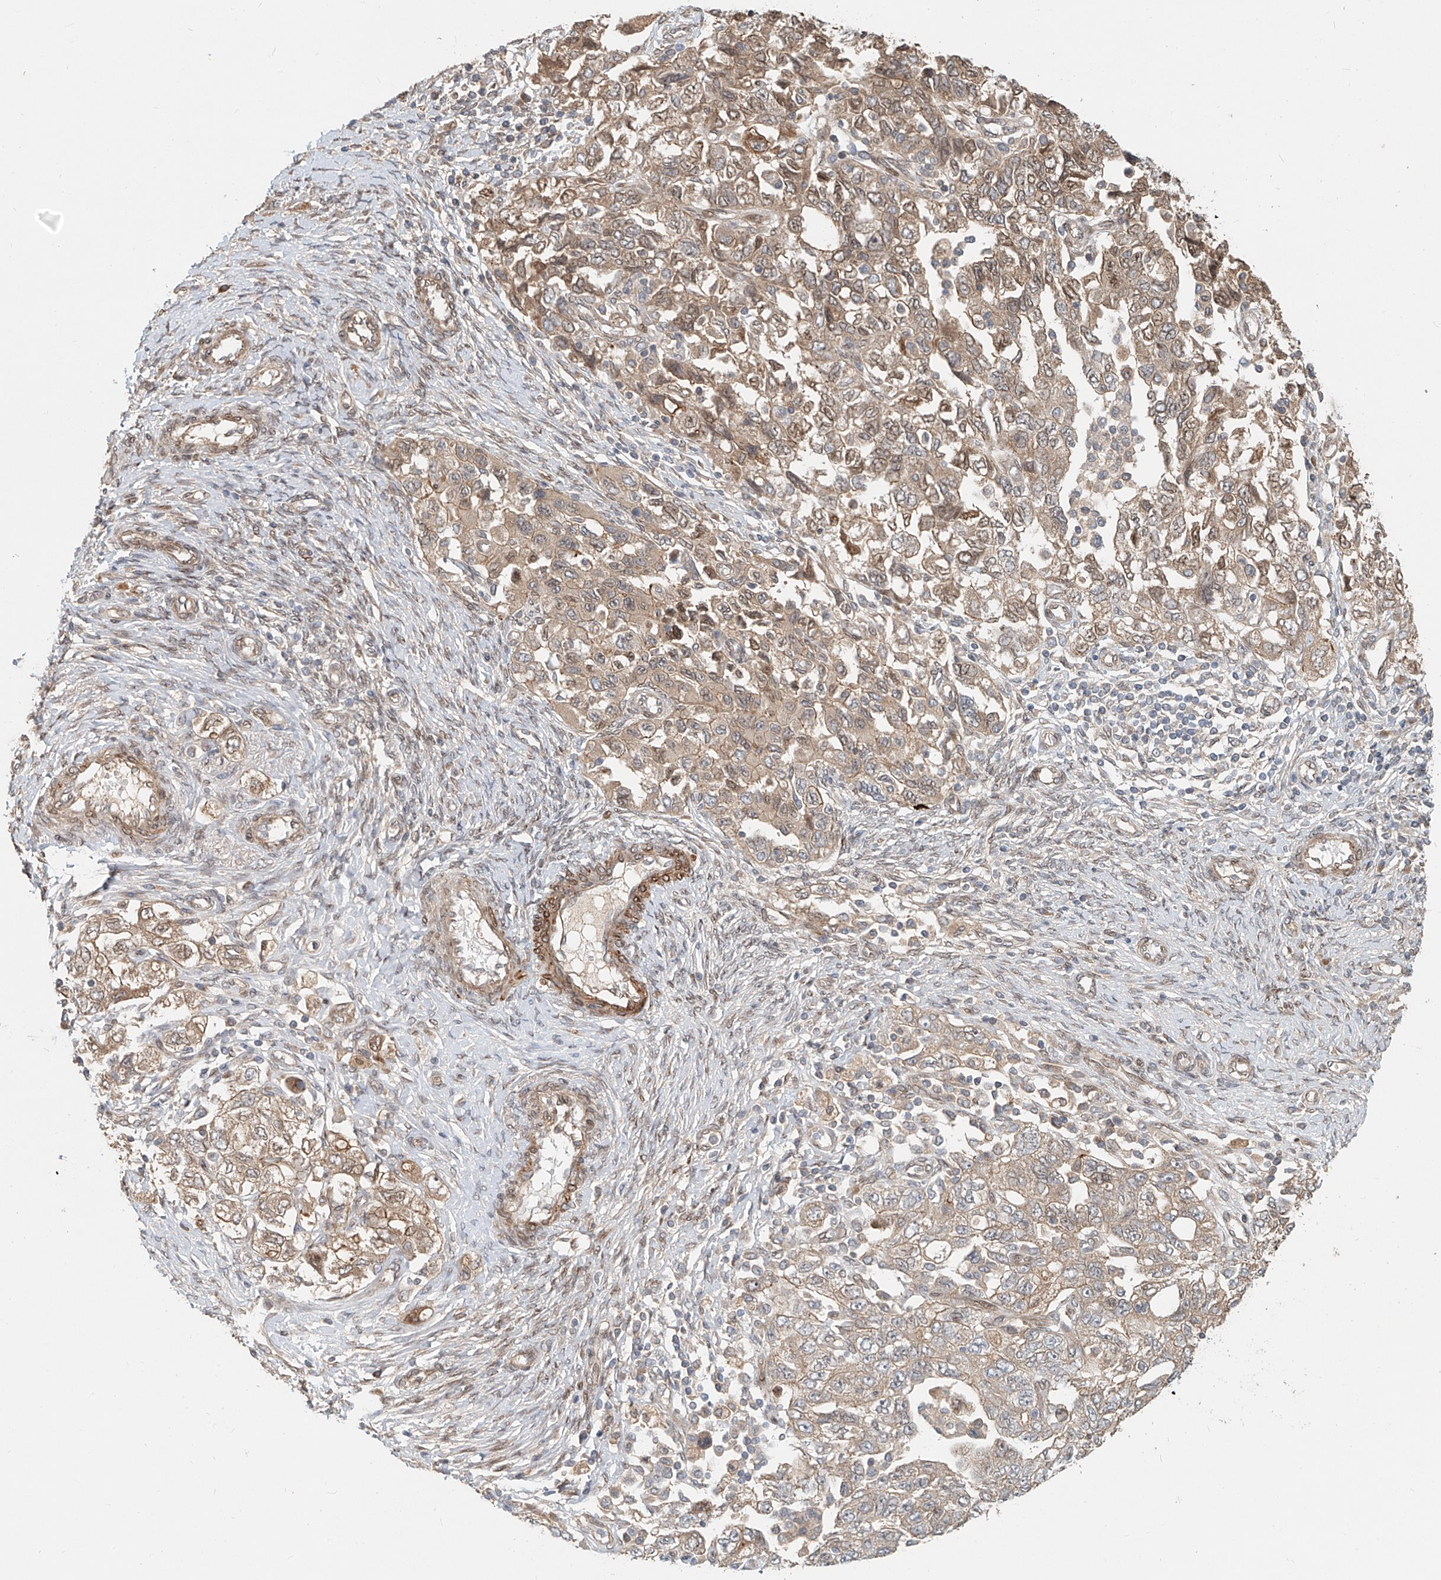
{"staining": {"intensity": "moderate", "quantity": ">75%", "location": "cytoplasmic/membranous"}, "tissue": "ovarian cancer", "cell_type": "Tumor cells", "image_type": "cancer", "snomed": [{"axis": "morphology", "description": "Carcinoma, NOS"}, {"axis": "morphology", "description": "Cystadenocarcinoma, serous, NOS"}, {"axis": "topography", "description": "Ovary"}], "caption": "High-power microscopy captured an immunohistochemistry micrograph of ovarian cancer, revealing moderate cytoplasmic/membranous positivity in about >75% of tumor cells. Immunohistochemistry stains the protein in brown and the nuclei are stained blue.", "gene": "SASH1", "patient": {"sex": "female", "age": 69}}